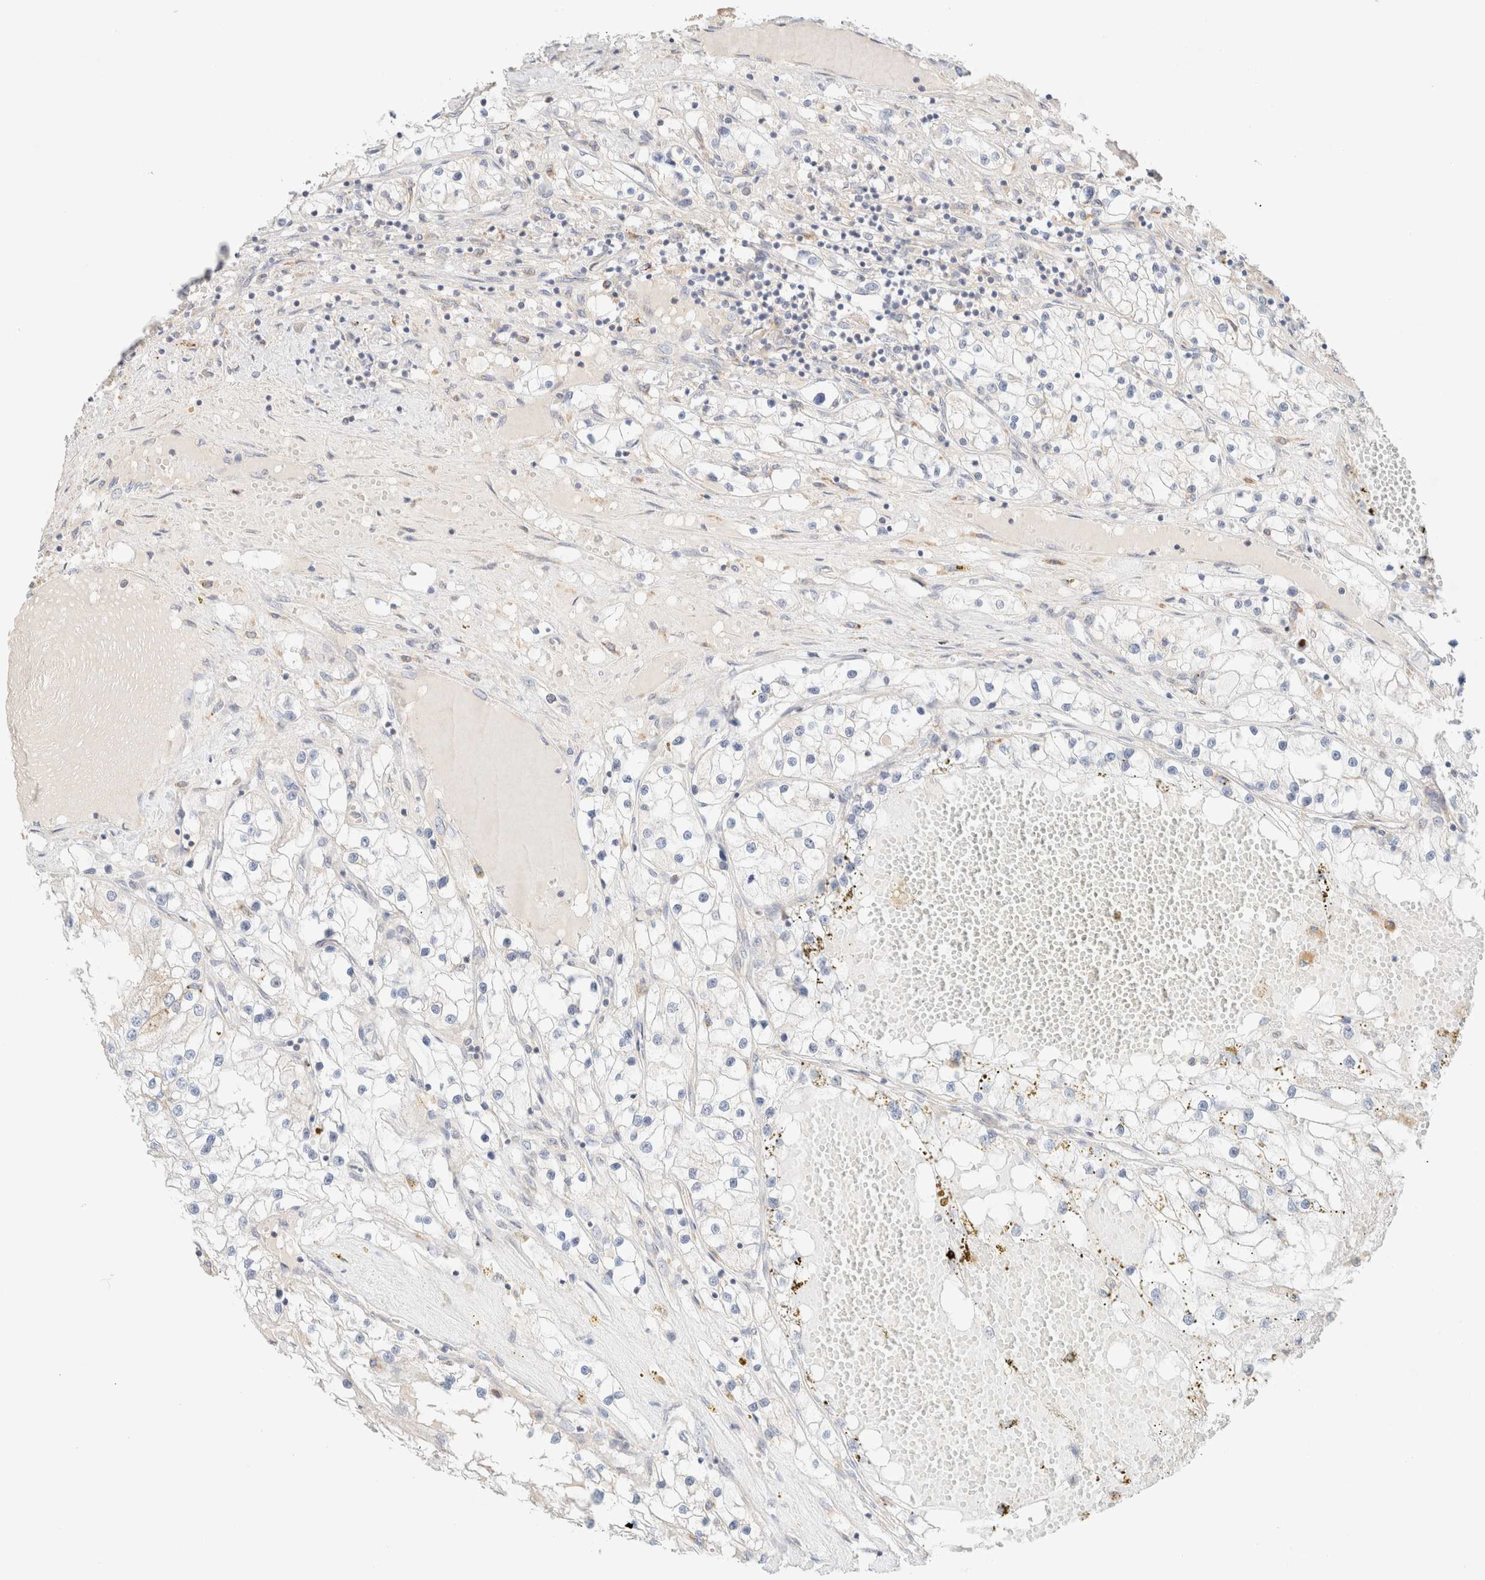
{"staining": {"intensity": "negative", "quantity": "none", "location": "none"}, "tissue": "renal cancer", "cell_type": "Tumor cells", "image_type": "cancer", "snomed": [{"axis": "morphology", "description": "Adenocarcinoma, NOS"}, {"axis": "topography", "description": "Kidney"}], "caption": "Immunohistochemistry image of human renal adenocarcinoma stained for a protein (brown), which reveals no positivity in tumor cells.", "gene": "SARM1", "patient": {"sex": "male", "age": 68}}